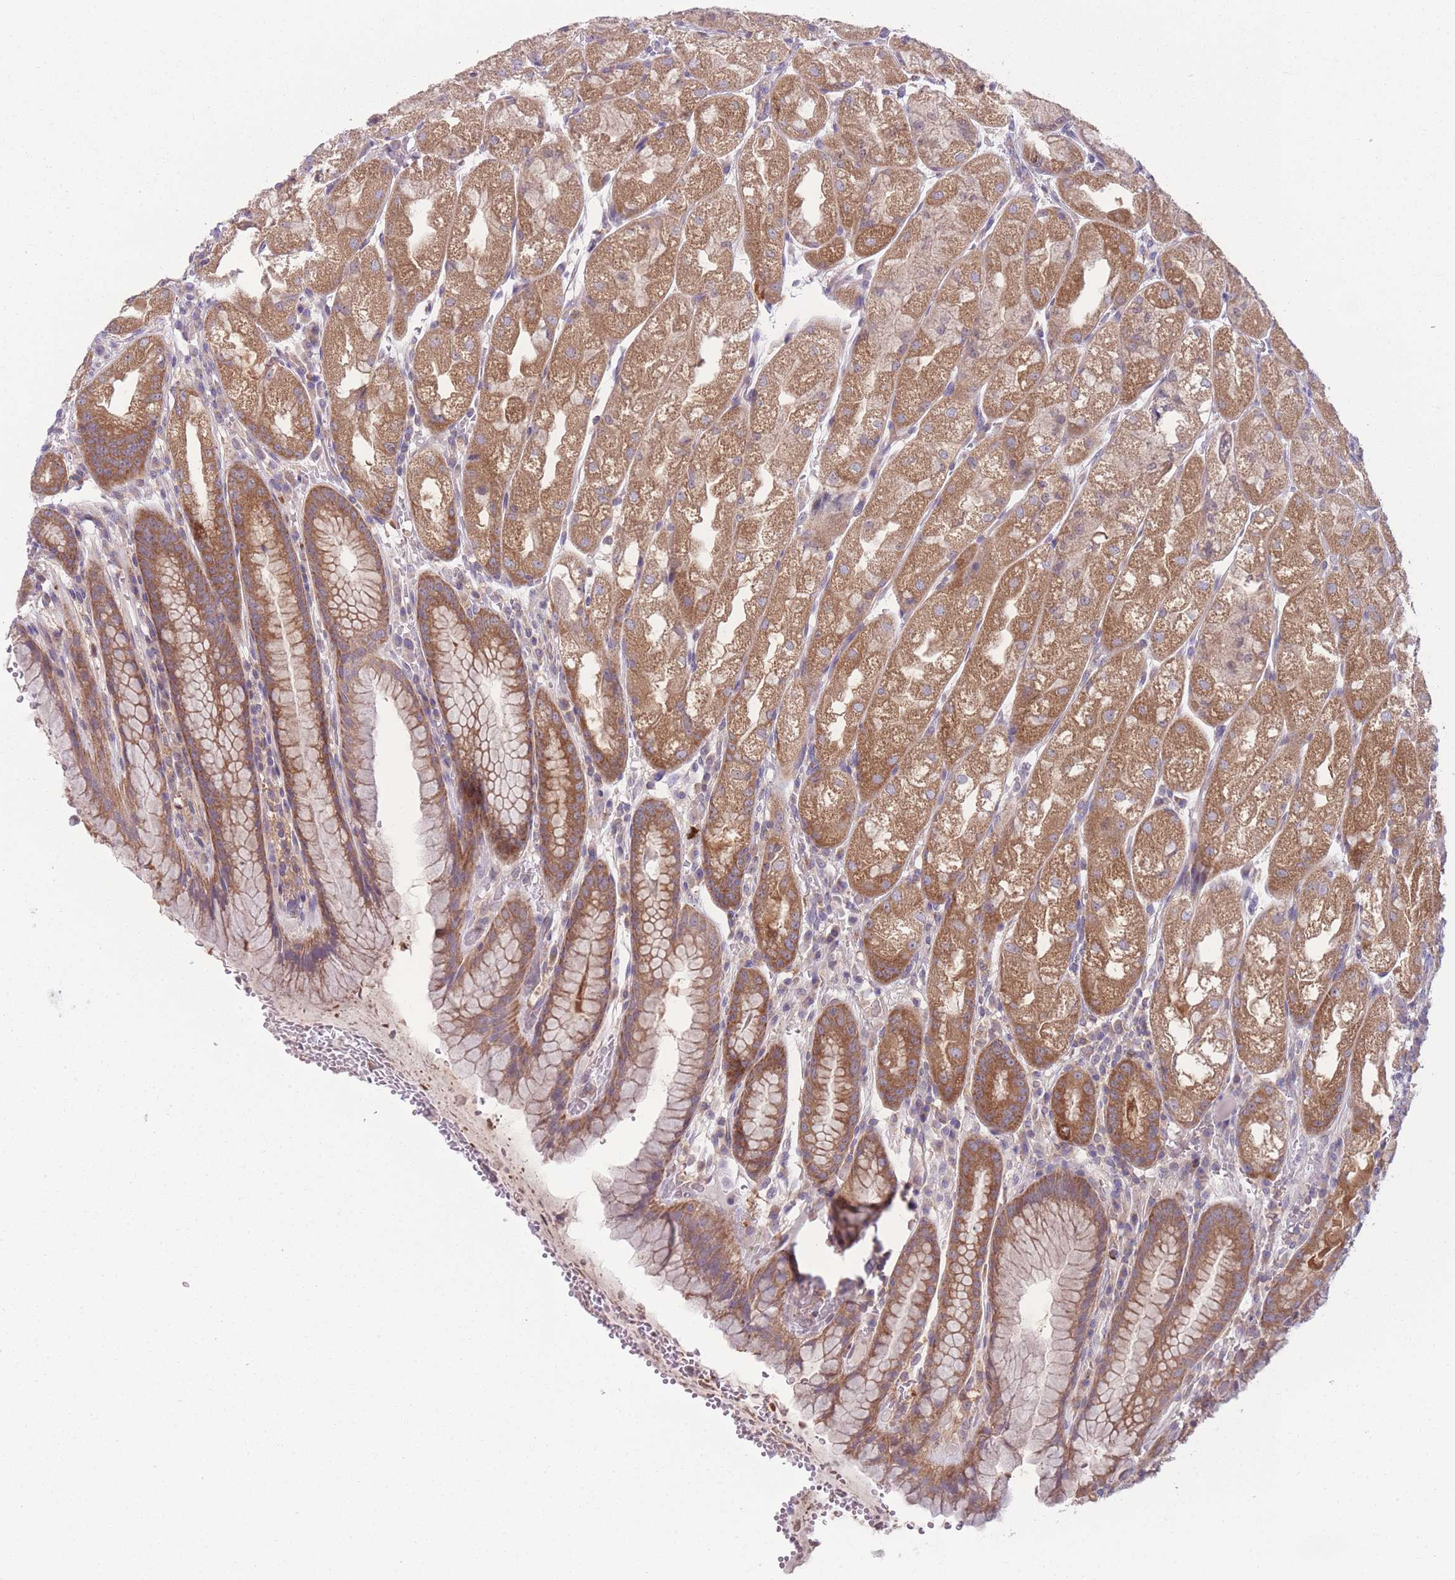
{"staining": {"intensity": "moderate", "quantity": ">75%", "location": "cytoplasmic/membranous"}, "tissue": "stomach", "cell_type": "Glandular cells", "image_type": "normal", "snomed": [{"axis": "morphology", "description": "Normal tissue, NOS"}, {"axis": "topography", "description": "Stomach, upper"}], "caption": "The histopathology image displays immunohistochemical staining of normal stomach. There is moderate cytoplasmic/membranous positivity is present in approximately >75% of glandular cells. (DAB (3,3'-diaminobenzidine) IHC, brown staining for protein, blue staining for nuclei).", "gene": "CCT6A", "patient": {"sex": "male", "age": 52}}